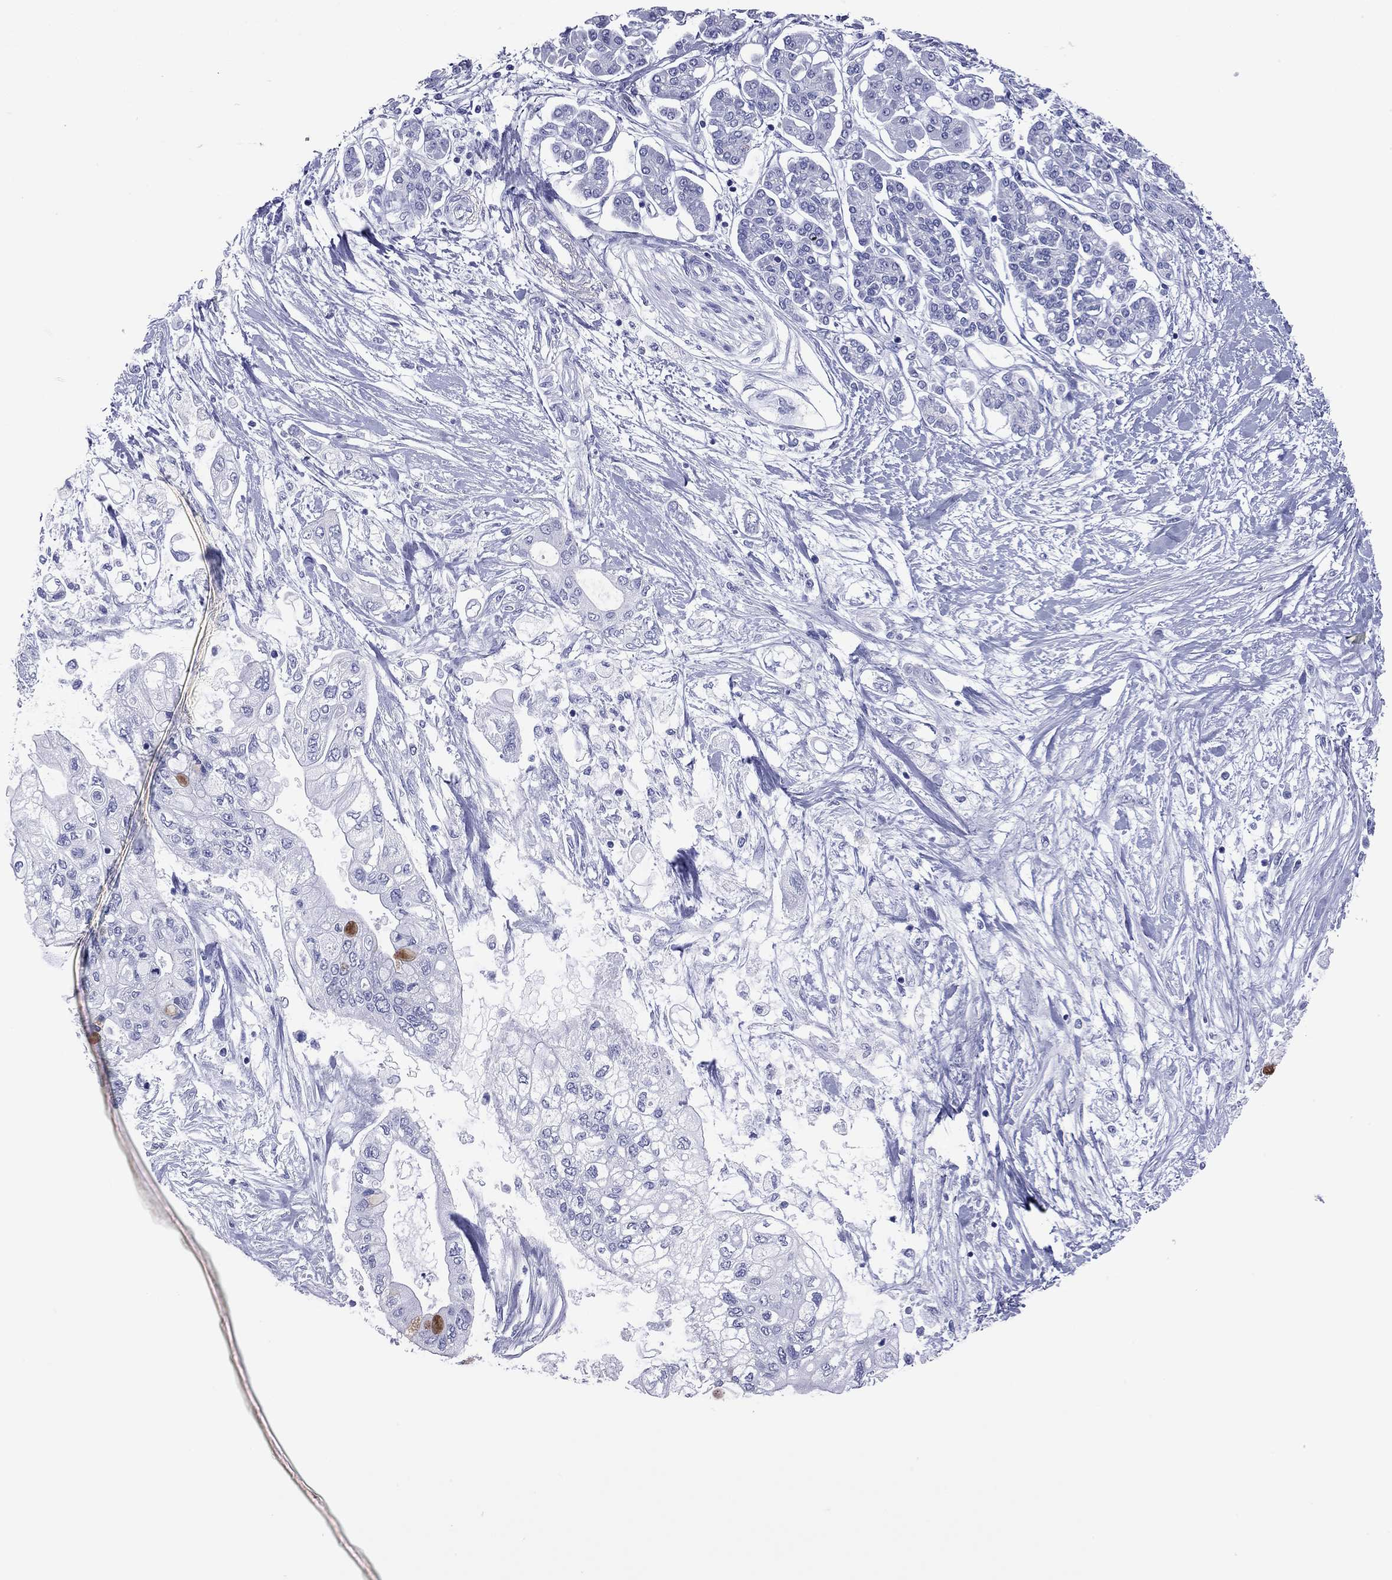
{"staining": {"intensity": "negative", "quantity": "none", "location": "none"}, "tissue": "pancreatic cancer", "cell_type": "Tumor cells", "image_type": "cancer", "snomed": [{"axis": "morphology", "description": "Adenocarcinoma, NOS"}, {"axis": "topography", "description": "Pancreas"}], "caption": "DAB (3,3'-diaminobenzidine) immunohistochemical staining of pancreatic cancer (adenocarcinoma) shows no significant expression in tumor cells. (DAB immunohistochemistry with hematoxylin counter stain).", "gene": "VSIG10", "patient": {"sex": "female", "age": 77}}